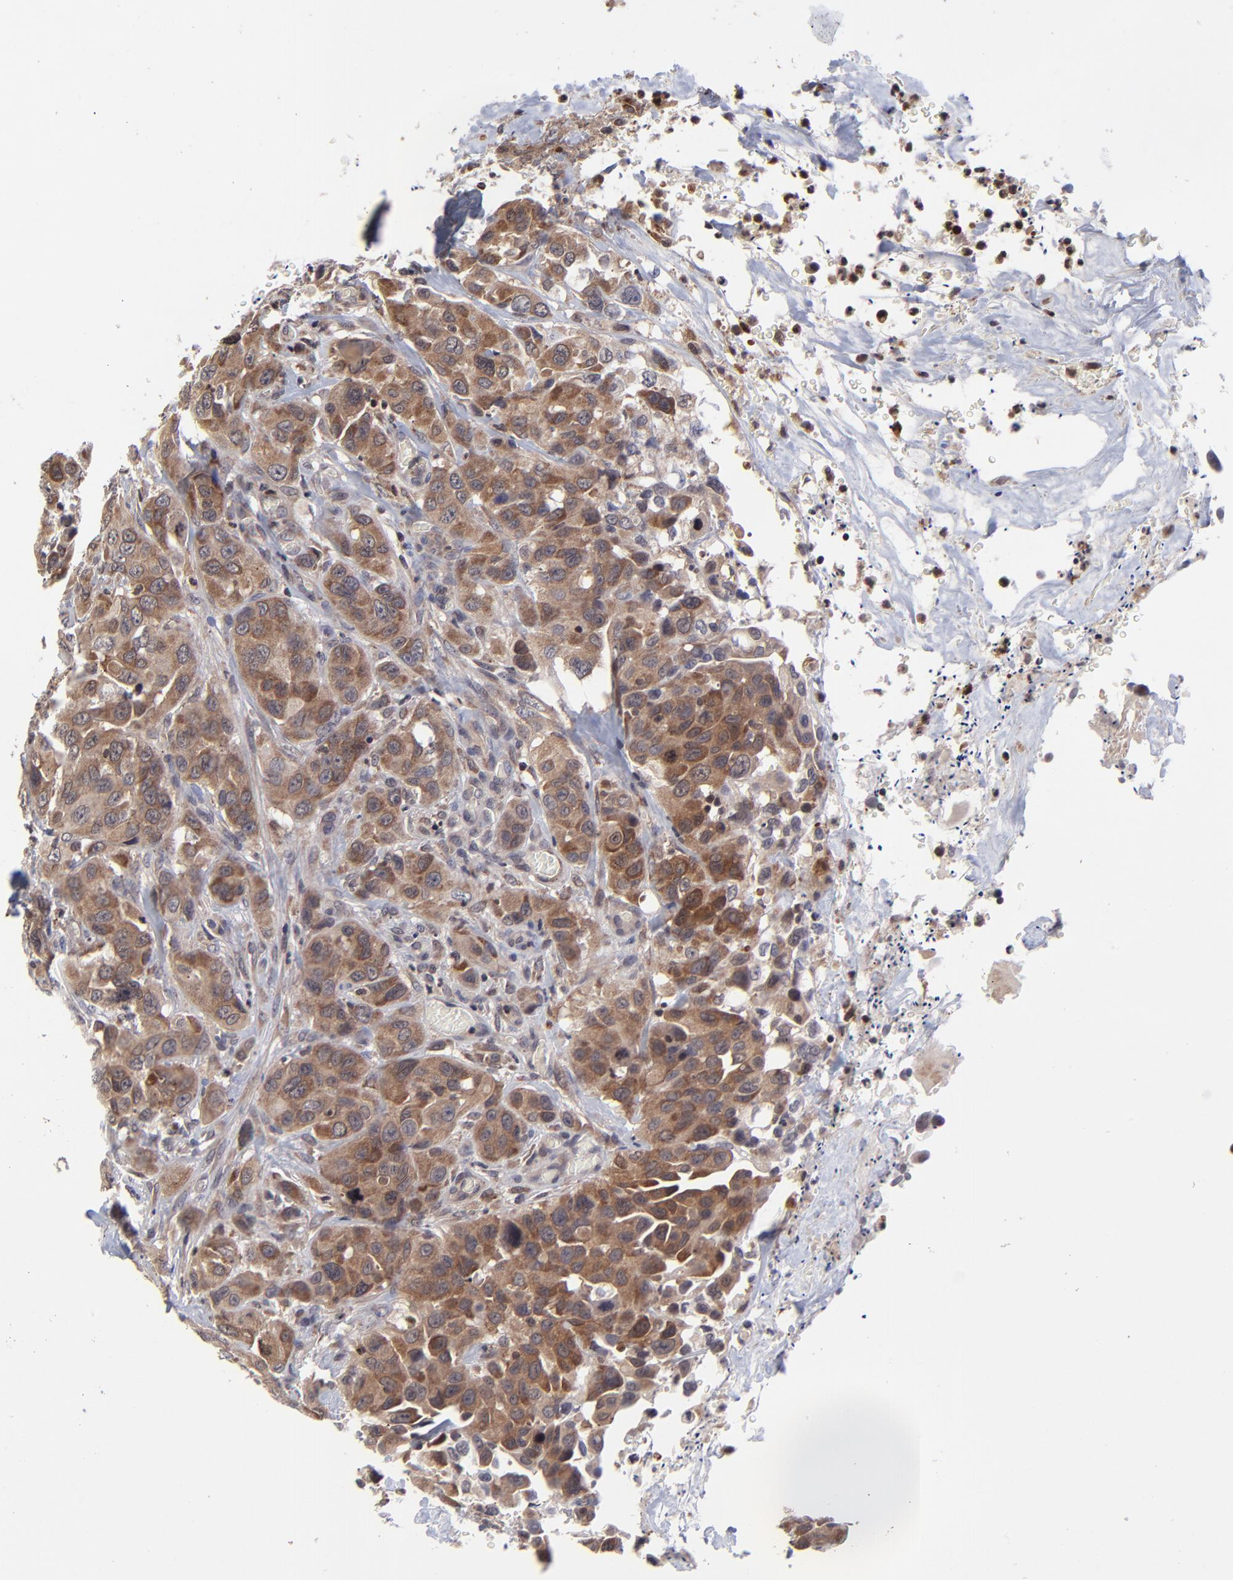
{"staining": {"intensity": "strong", "quantity": ">75%", "location": "cytoplasmic/membranous"}, "tissue": "urothelial cancer", "cell_type": "Tumor cells", "image_type": "cancer", "snomed": [{"axis": "morphology", "description": "Urothelial carcinoma, High grade"}, {"axis": "topography", "description": "Urinary bladder"}], "caption": "Urothelial cancer tissue exhibits strong cytoplasmic/membranous staining in approximately >75% of tumor cells, visualized by immunohistochemistry.", "gene": "UBE2L6", "patient": {"sex": "male", "age": 73}}